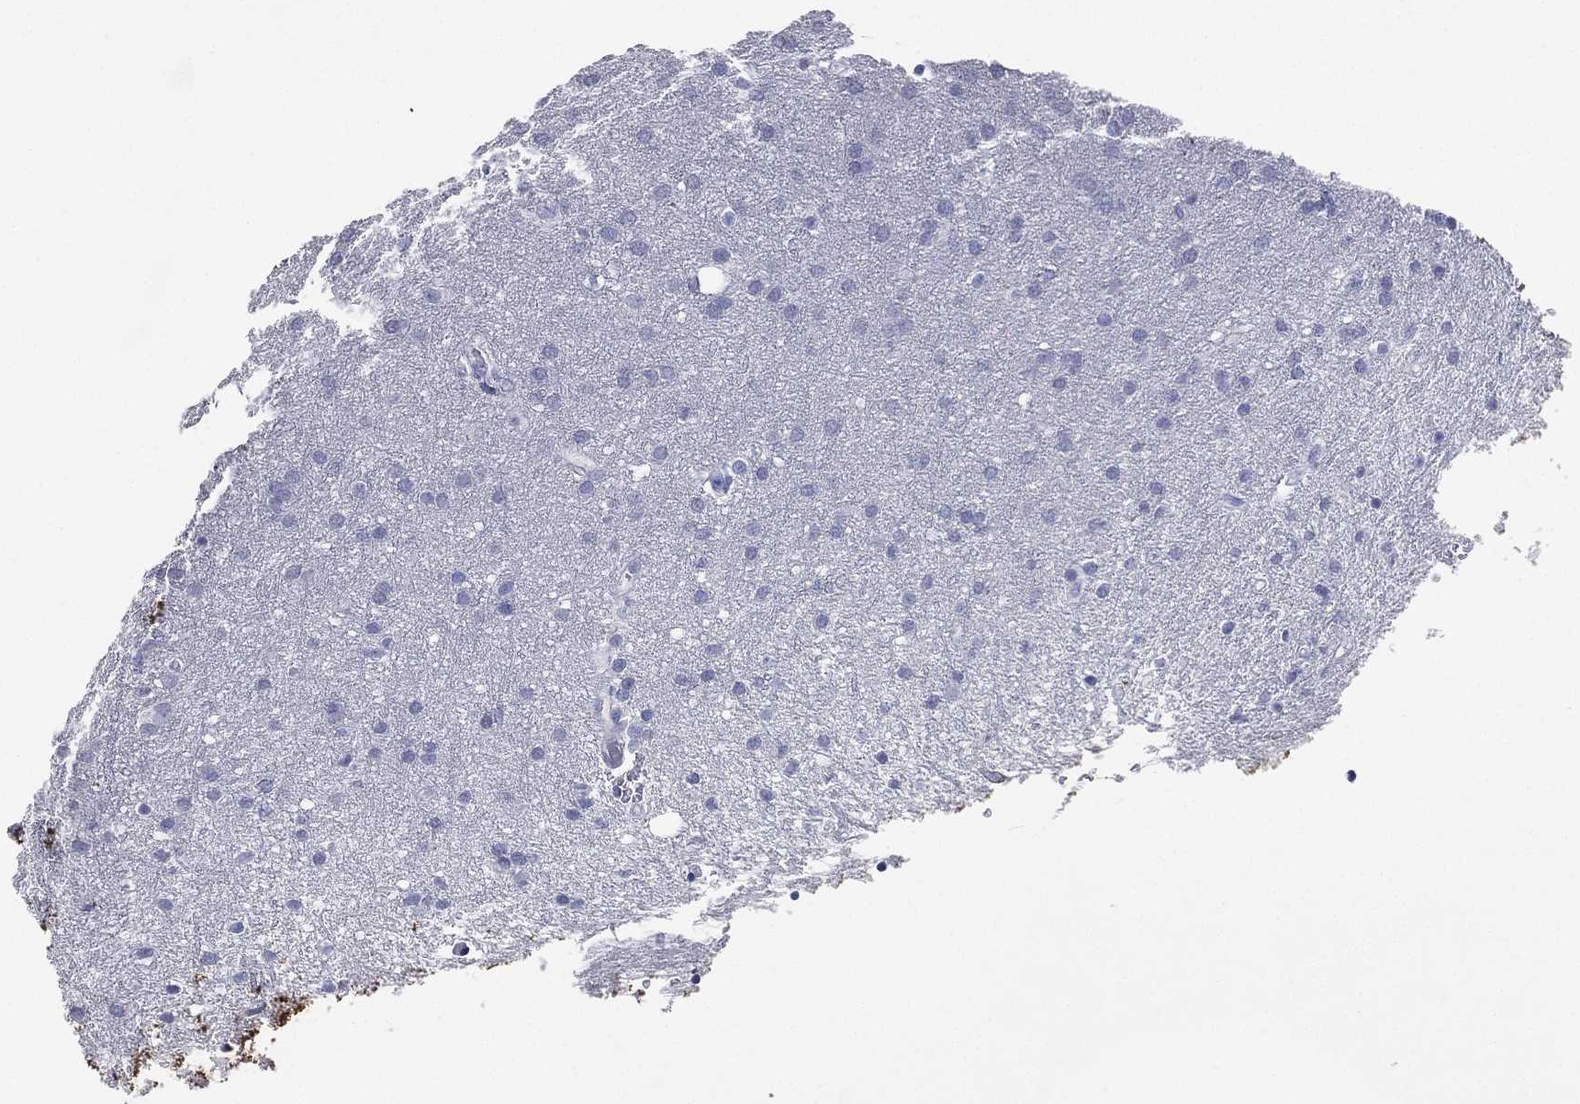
{"staining": {"intensity": "negative", "quantity": "none", "location": "none"}, "tissue": "glioma", "cell_type": "Tumor cells", "image_type": "cancer", "snomed": [{"axis": "morphology", "description": "Glioma, malignant, Low grade"}, {"axis": "topography", "description": "Brain"}], "caption": "Tumor cells are negative for brown protein staining in malignant low-grade glioma. (DAB immunohistochemistry (IHC), high magnification).", "gene": "KRT7", "patient": {"sex": "female", "age": 32}}